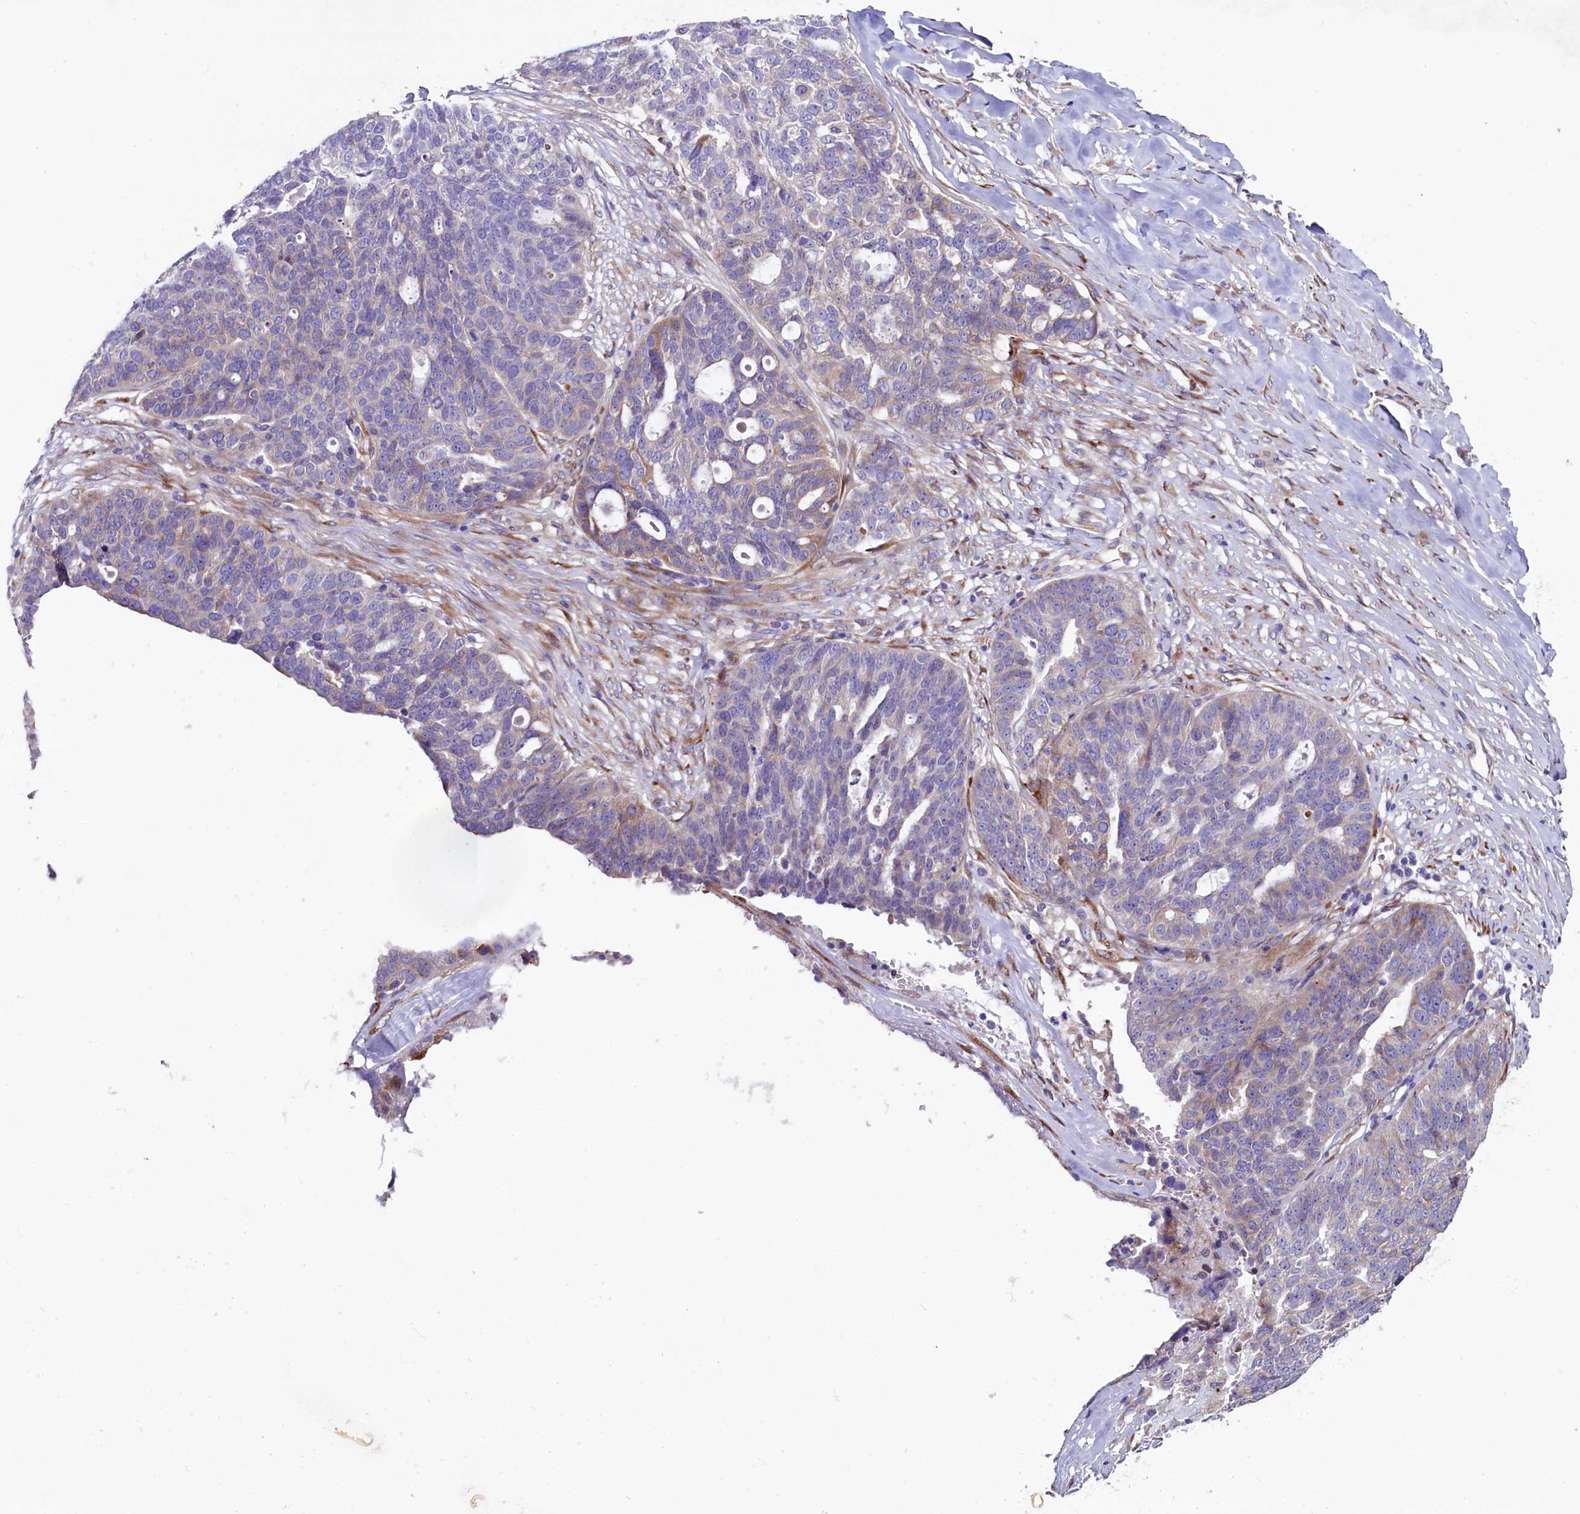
{"staining": {"intensity": "weak", "quantity": "<25%", "location": "cytoplasmic/membranous"}, "tissue": "ovarian cancer", "cell_type": "Tumor cells", "image_type": "cancer", "snomed": [{"axis": "morphology", "description": "Cystadenocarcinoma, serous, NOS"}, {"axis": "topography", "description": "Ovary"}], "caption": "The photomicrograph demonstrates no staining of tumor cells in ovarian cancer.", "gene": "GPR108", "patient": {"sex": "female", "age": 59}}